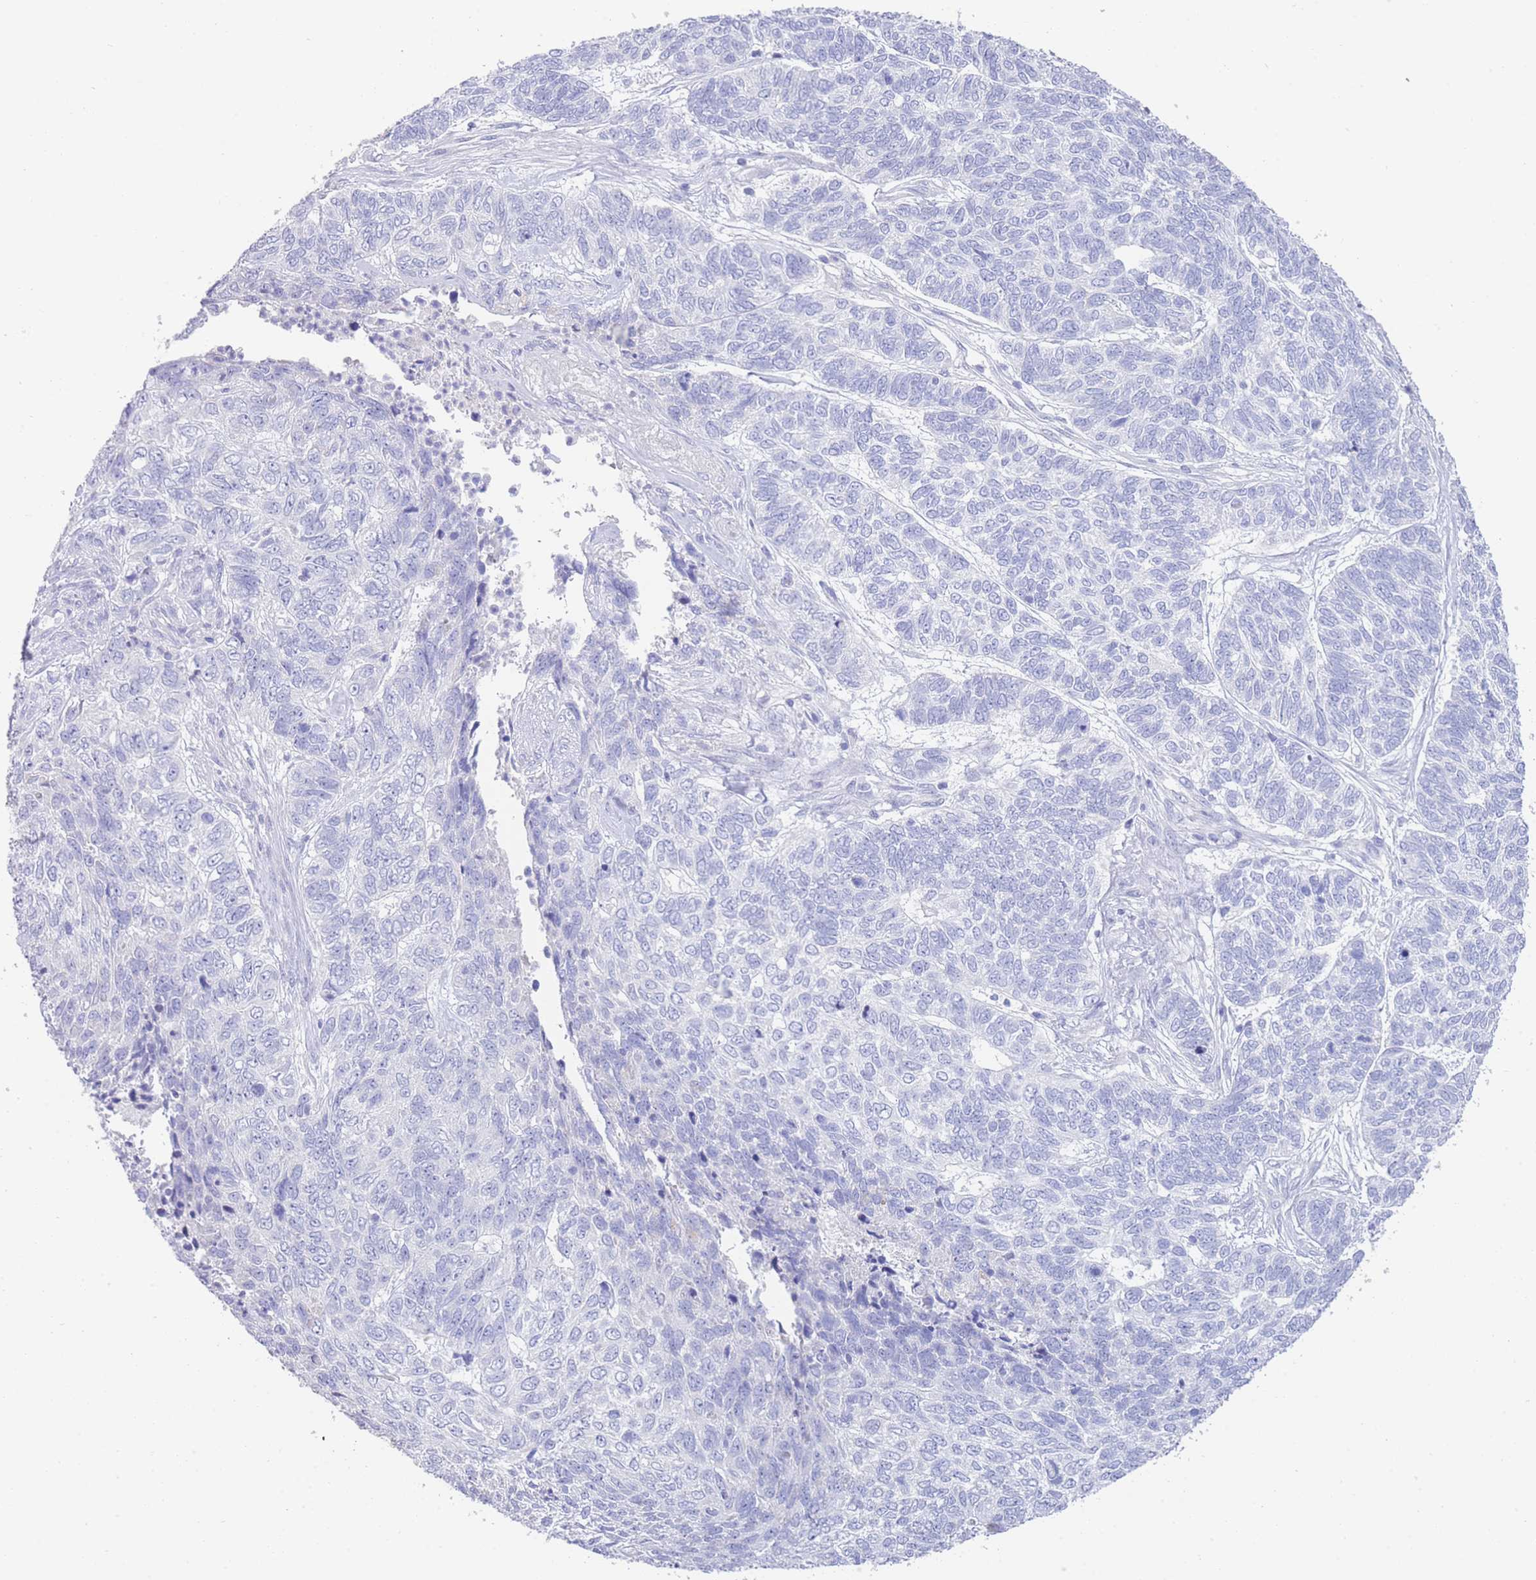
{"staining": {"intensity": "negative", "quantity": "none", "location": "none"}, "tissue": "skin cancer", "cell_type": "Tumor cells", "image_type": "cancer", "snomed": [{"axis": "morphology", "description": "Basal cell carcinoma"}, {"axis": "topography", "description": "Skin"}], "caption": "IHC of skin cancer (basal cell carcinoma) displays no staining in tumor cells.", "gene": "LRRC37A", "patient": {"sex": "female", "age": 65}}